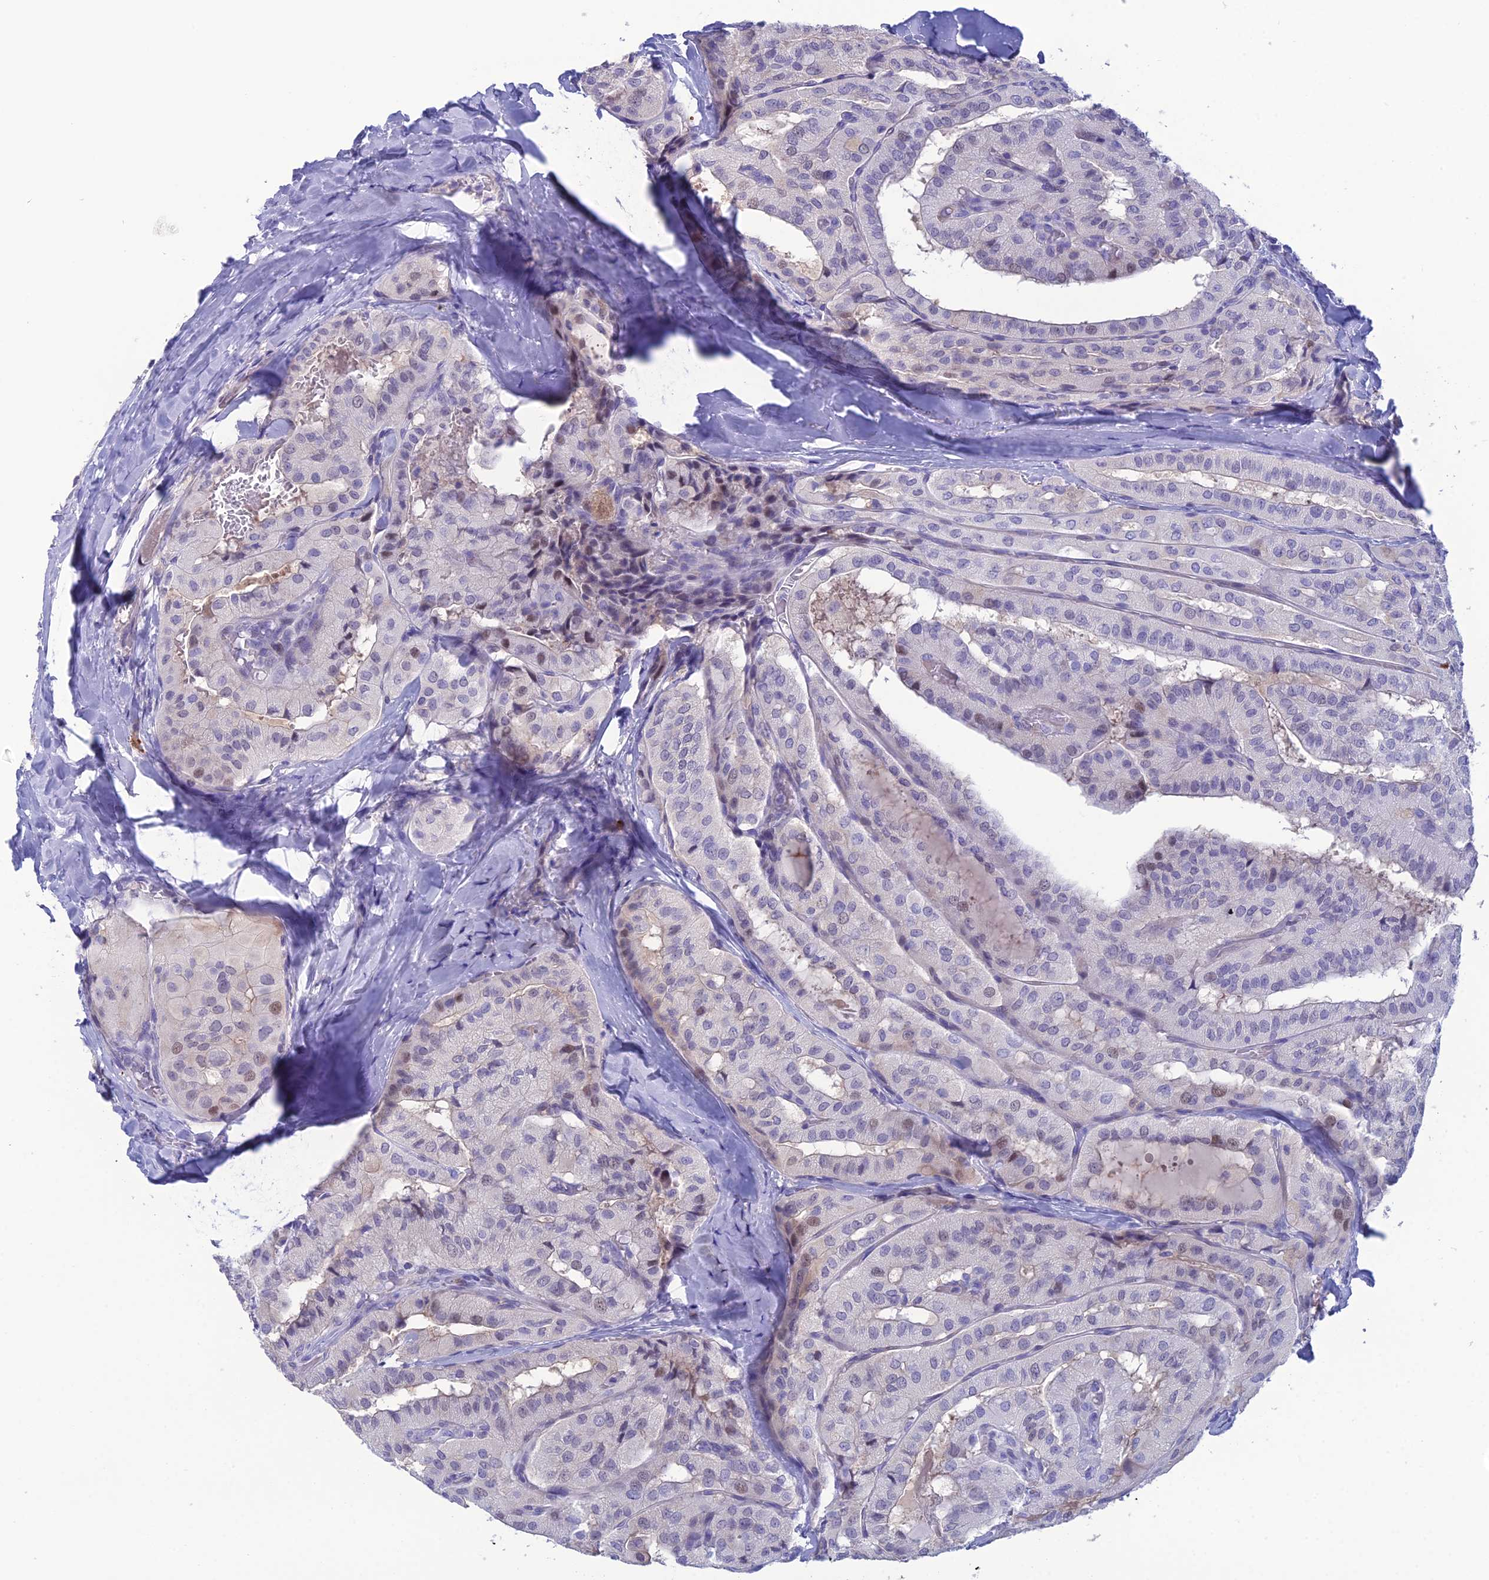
{"staining": {"intensity": "weak", "quantity": "<25%", "location": "nuclear"}, "tissue": "thyroid cancer", "cell_type": "Tumor cells", "image_type": "cancer", "snomed": [{"axis": "morphology", "description": "Normal tissue, NOS"}, {"axis": "morphology", "description": "Papillary adenocarcinoma, NOS"}, {"axis": "topography", "description": "Thyroid gland"}], "caption": "This micrograph is of thyroid cancer (papillary adenocarcinoma) stained with immunohistochemistry to label a protein in brown with the nuclei are counter-stained blue. There is no expression in tumor cells.", "gene": "CRB2", "patient": {"sex": "female", "age": 59}}